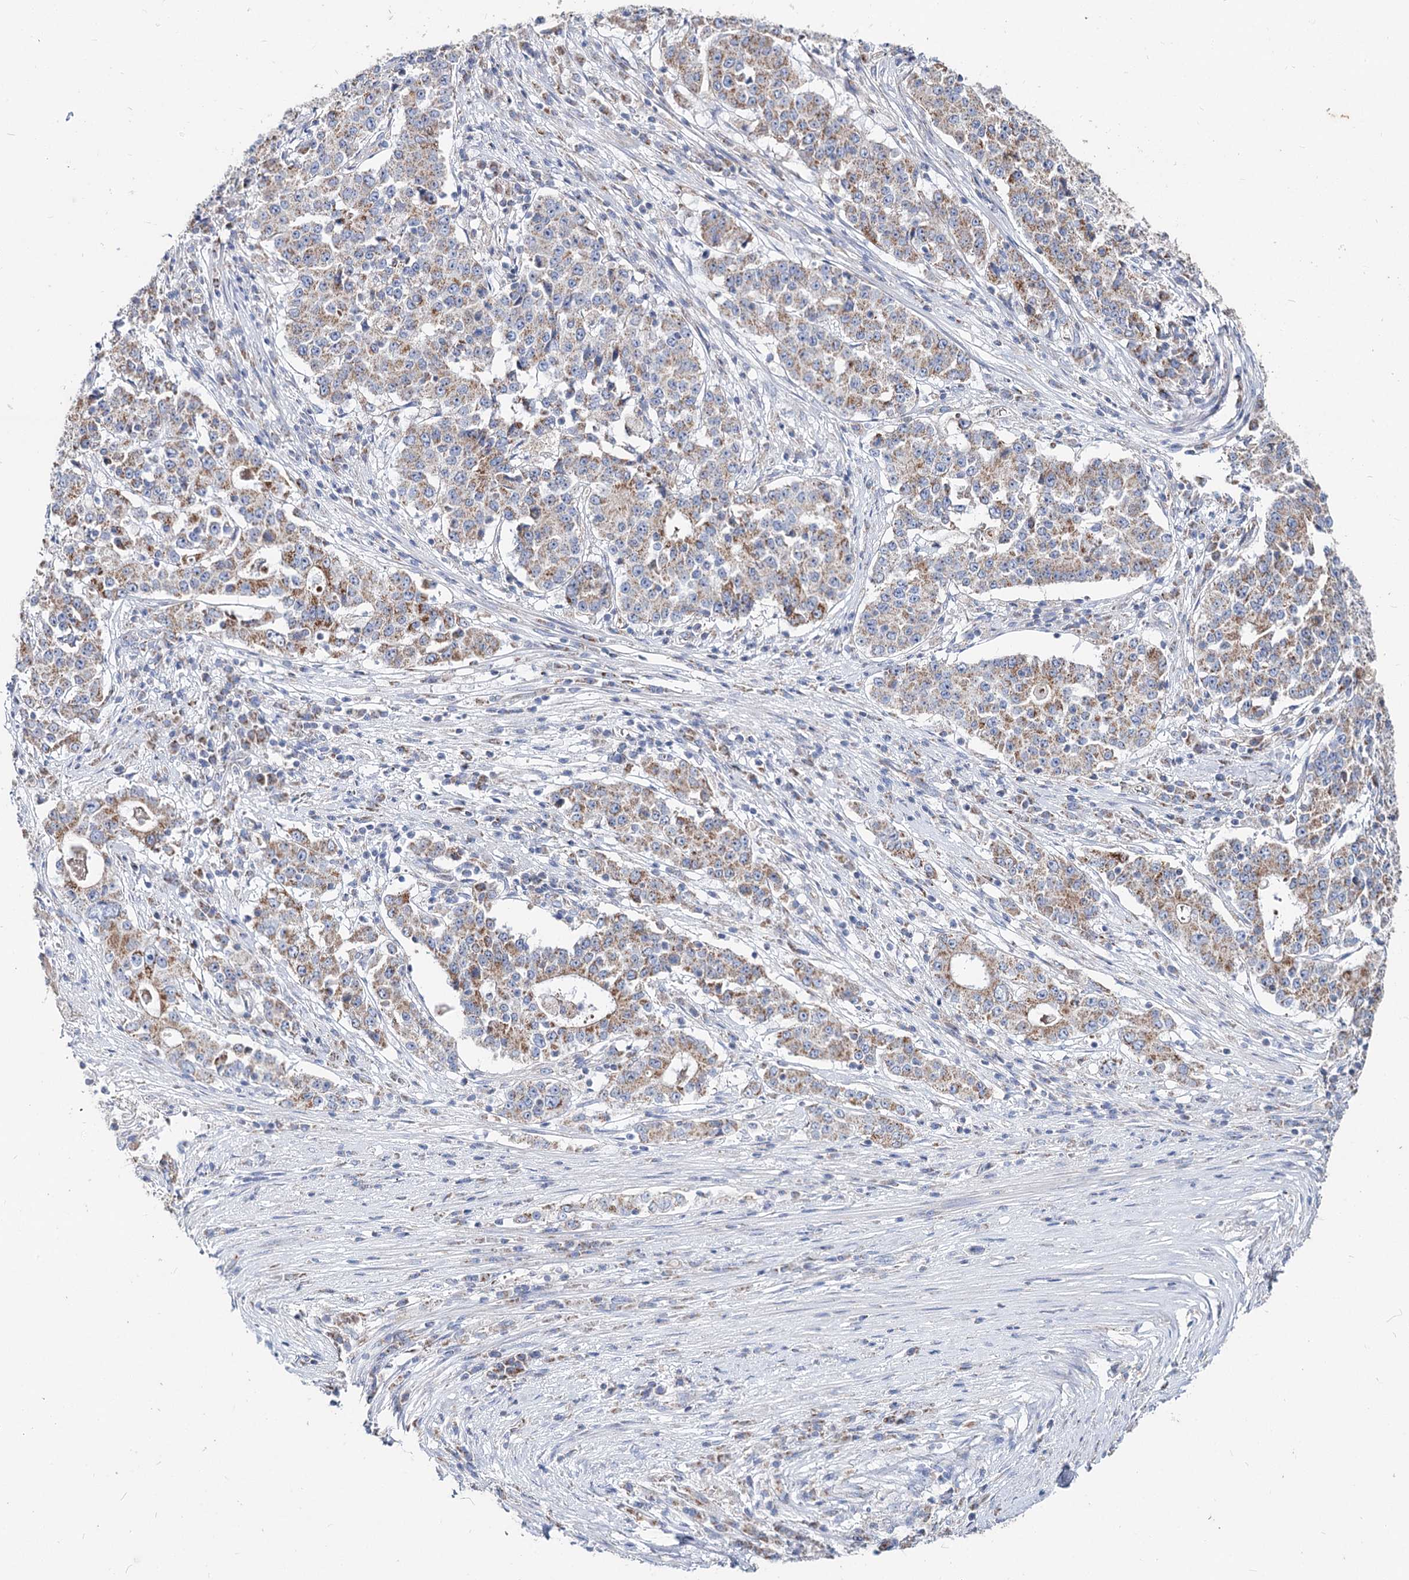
{"staining": {"intensity": "weak", "quantity": ">75%", "location": "cytoplasmic/membranous"}, "tissue": "stomach cancer", "cell_type": "Tumor cells", "image_type": "cancer", "snomed": [{"axis": "morphology", "description": "Adenocarcinoma, NOS"}, {"axis": "topography", "description": "Stomach"}], "caption": "There is low levels of weak cytoplasmic/membranous positivity in tumor cells of stomach adenocarcinoma, as demonstrated by immunohistochemical staining (brown color).", "gene": "MCCC2", "patient": {"sex": "male", "age": 59}}